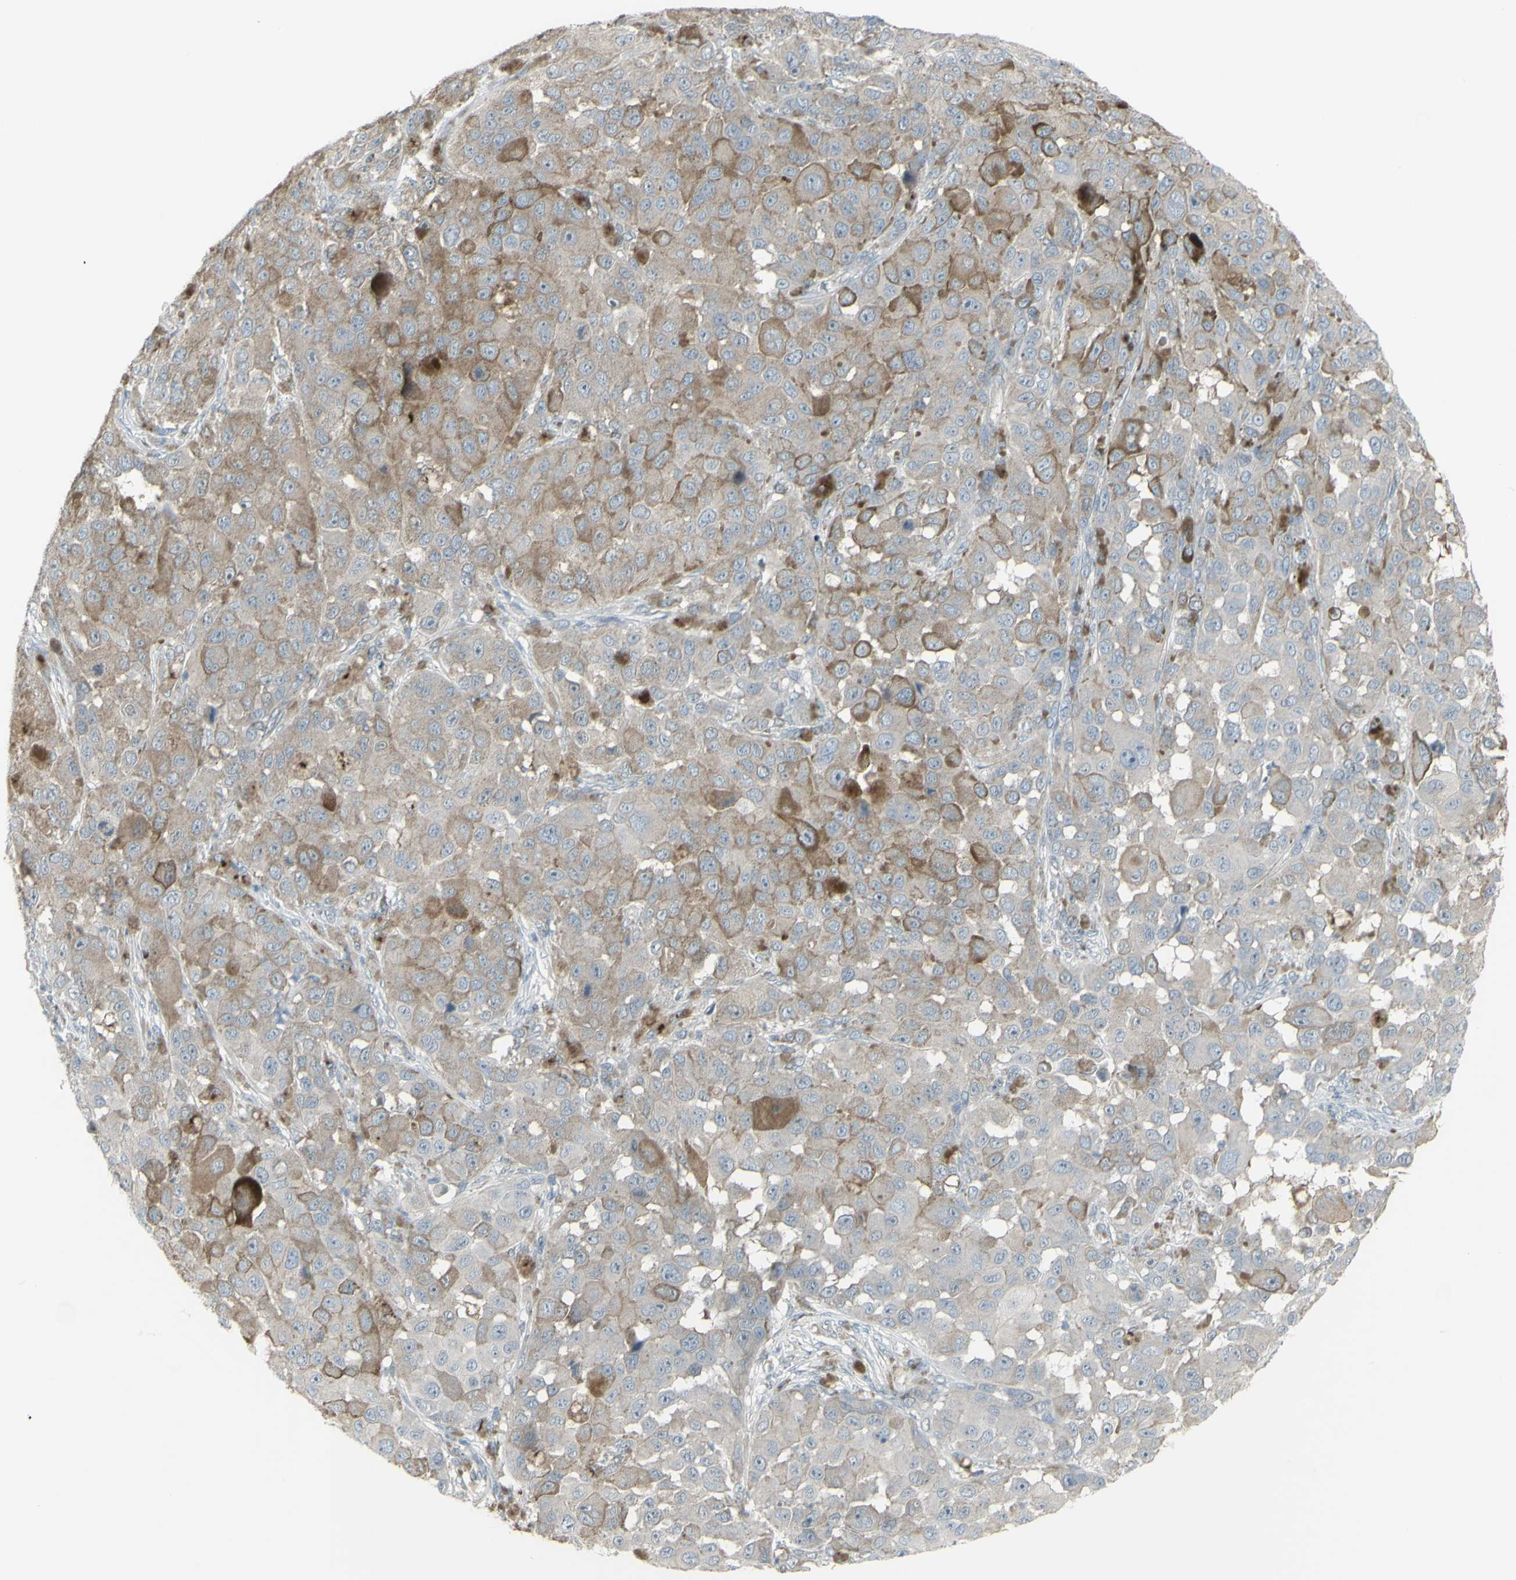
{"staining": {"intensity": "moderate", "quantity": "<25%", "location": "cytoplasmic/membranous"}, "tissue": "melanoma", "cell_type": "Tumor cells", "image_type": "cancer", "snomed": [{"axis": "morphology", "description": "Malignant melanoma, NOS"}, {"axis": "topography", "description": "Skin"}], "caption": "Moderate cytoplasmic/membranous staining for a protein is present in approximately <25% of tumor cells of malignant melanoma using immunohistochemistry.", "gene": "GALNT6", "patient": {"sex": "male", "age": 96}}